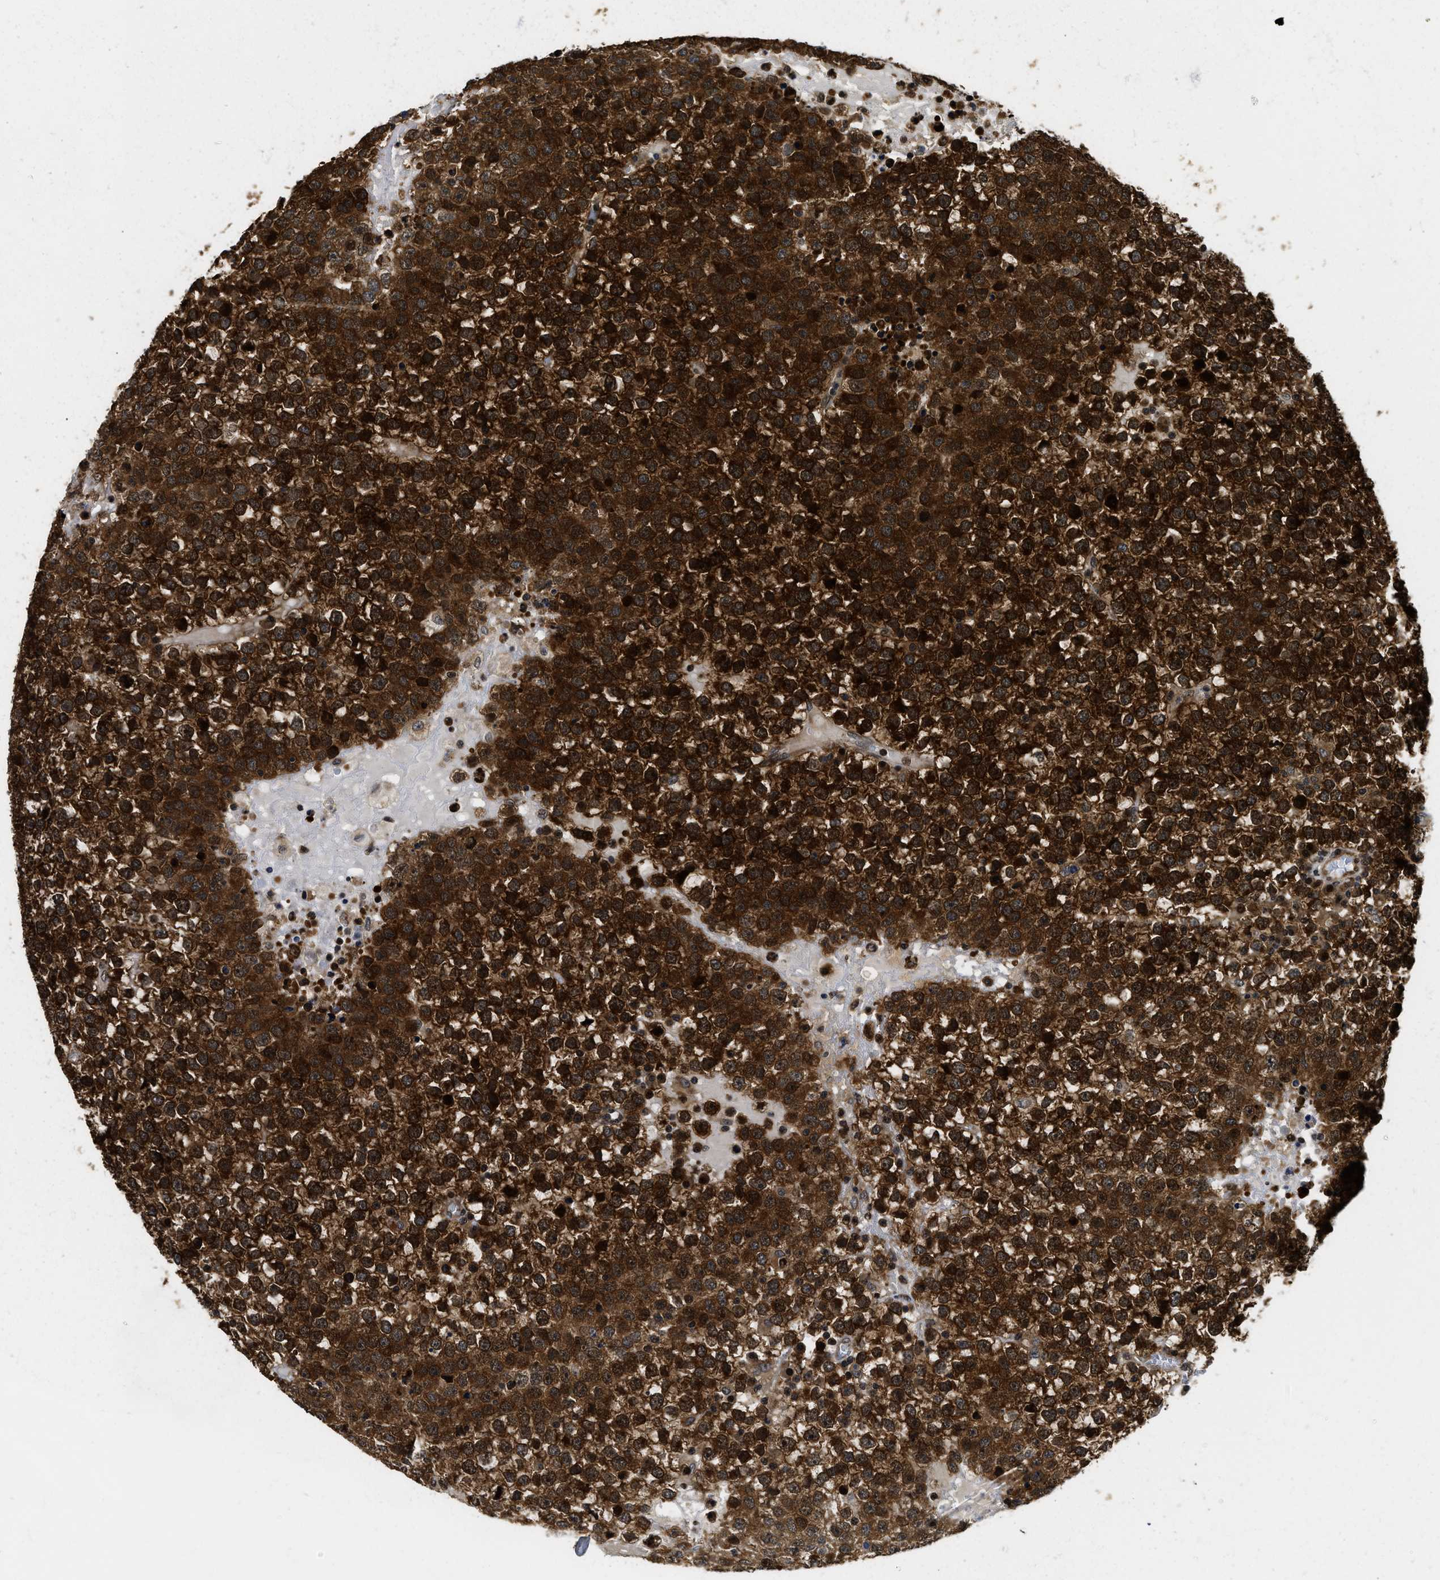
{"staining": {"intensity": "strong", "quantity": ">75%", "location": "cytoplasmic/membranous"}, "tissue": "testis cancer", "cell_type": "Tumor cells", "image_type": "cancer", "snomed": [{"axis": "morphology", "description": "Seminoma, NOS"}, {"axis": "topography", "description": "Testis"}], "caption": "DAB (3,3'-diaminobenzidine) immunohistochemical staining of human seminoma (testis) displays strong cytoplasmic/membranous protein expression in about >75% of tumor cells.", "gene": "ADSL", "patient": {"sex": "male", "age": 65}}